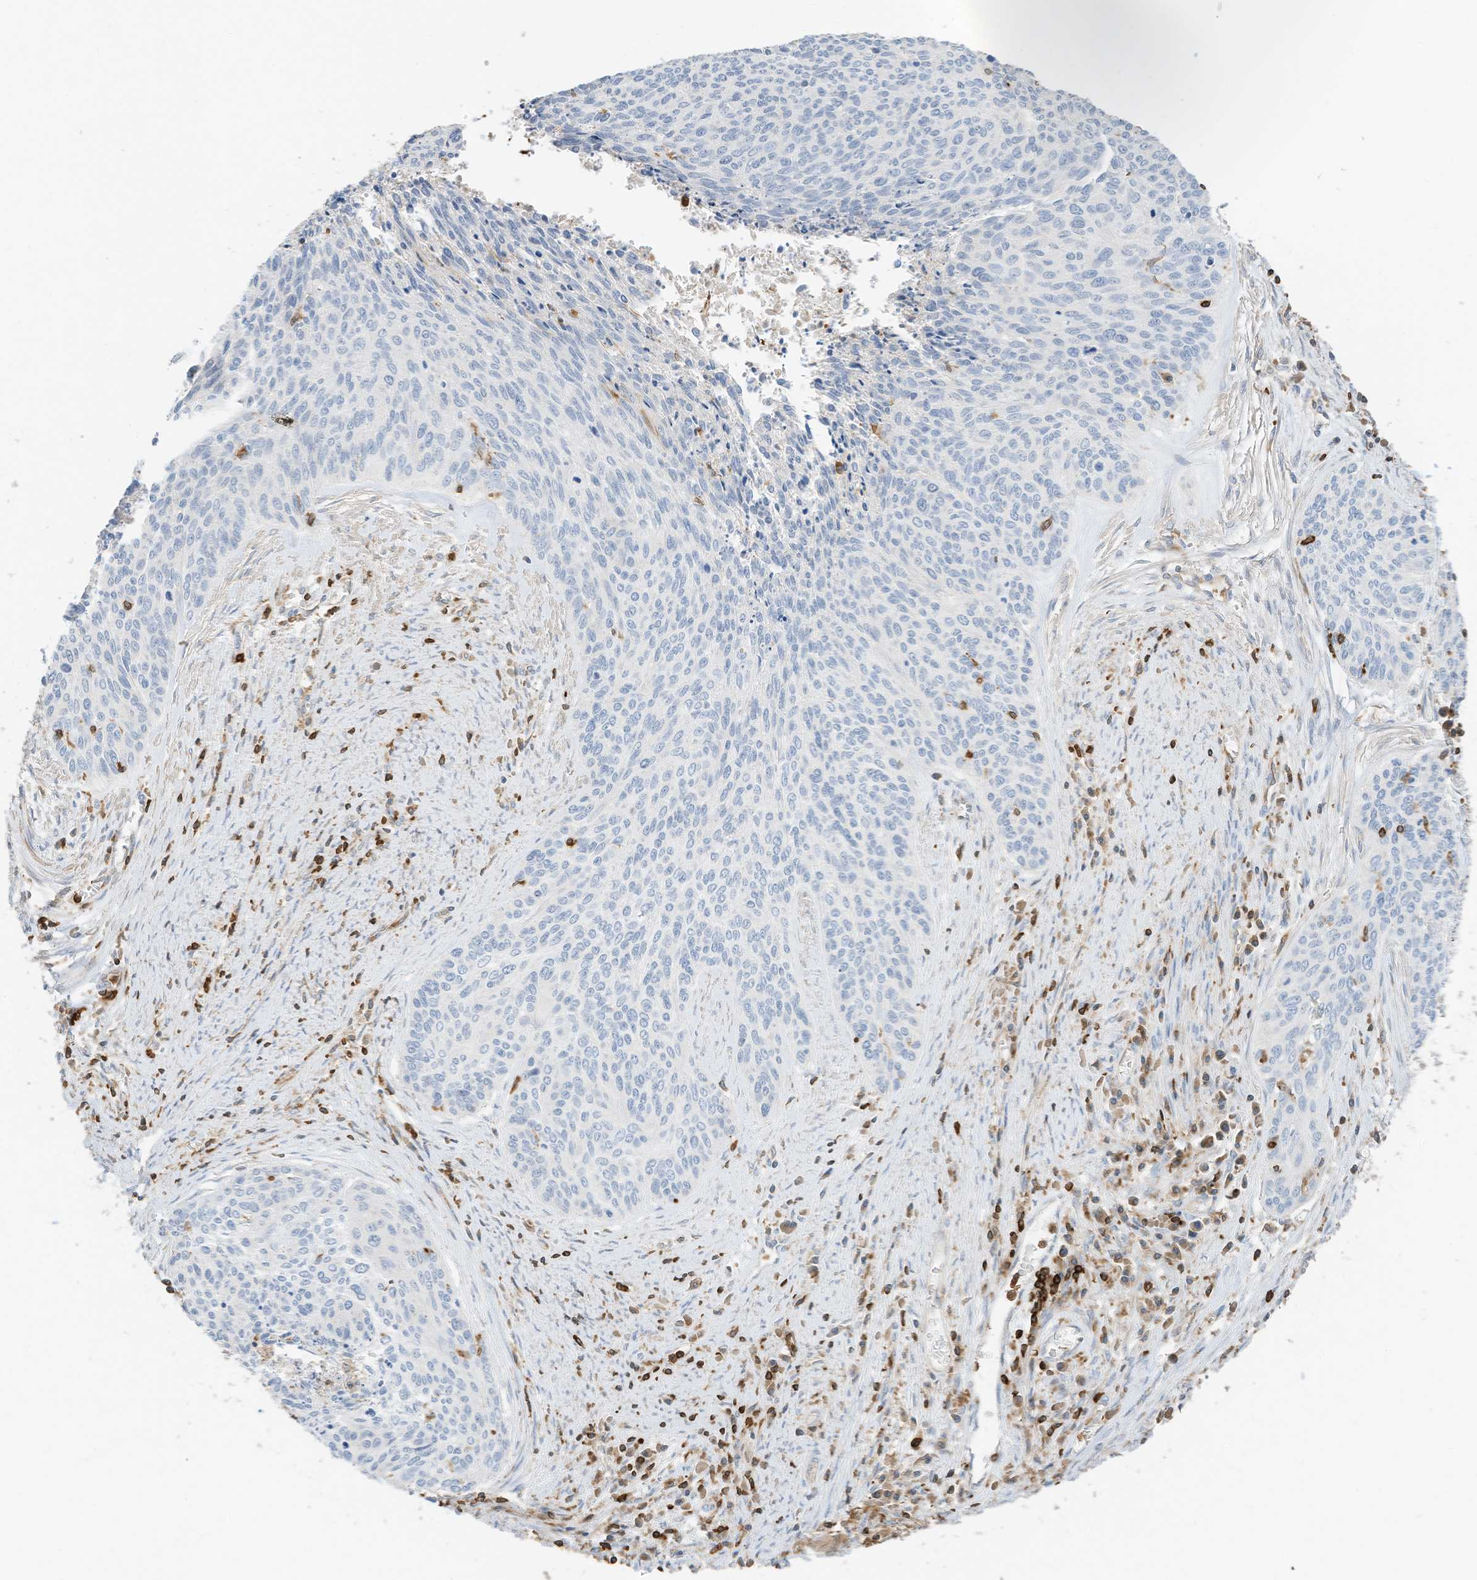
{"staining": {"intensity": "negative", "quantity": "none", "location": "none"}, "tissue": "cervical cancer", "cell_type": "Tumor cells", "image_type": "cancer", "snomed": [{"axis": "morphology", "description": "Squamous cell carcinoma, NOS"}, {"axis": "topography", "description": "Cervix"}], "caption": "Cervical cancer (squamous cell carcinoma) was stained to show a protein in brown. There is no significant staining in tumor cells.", "gene": "ARHGAP25", "patient": {"sex": "female", "age": 55}}